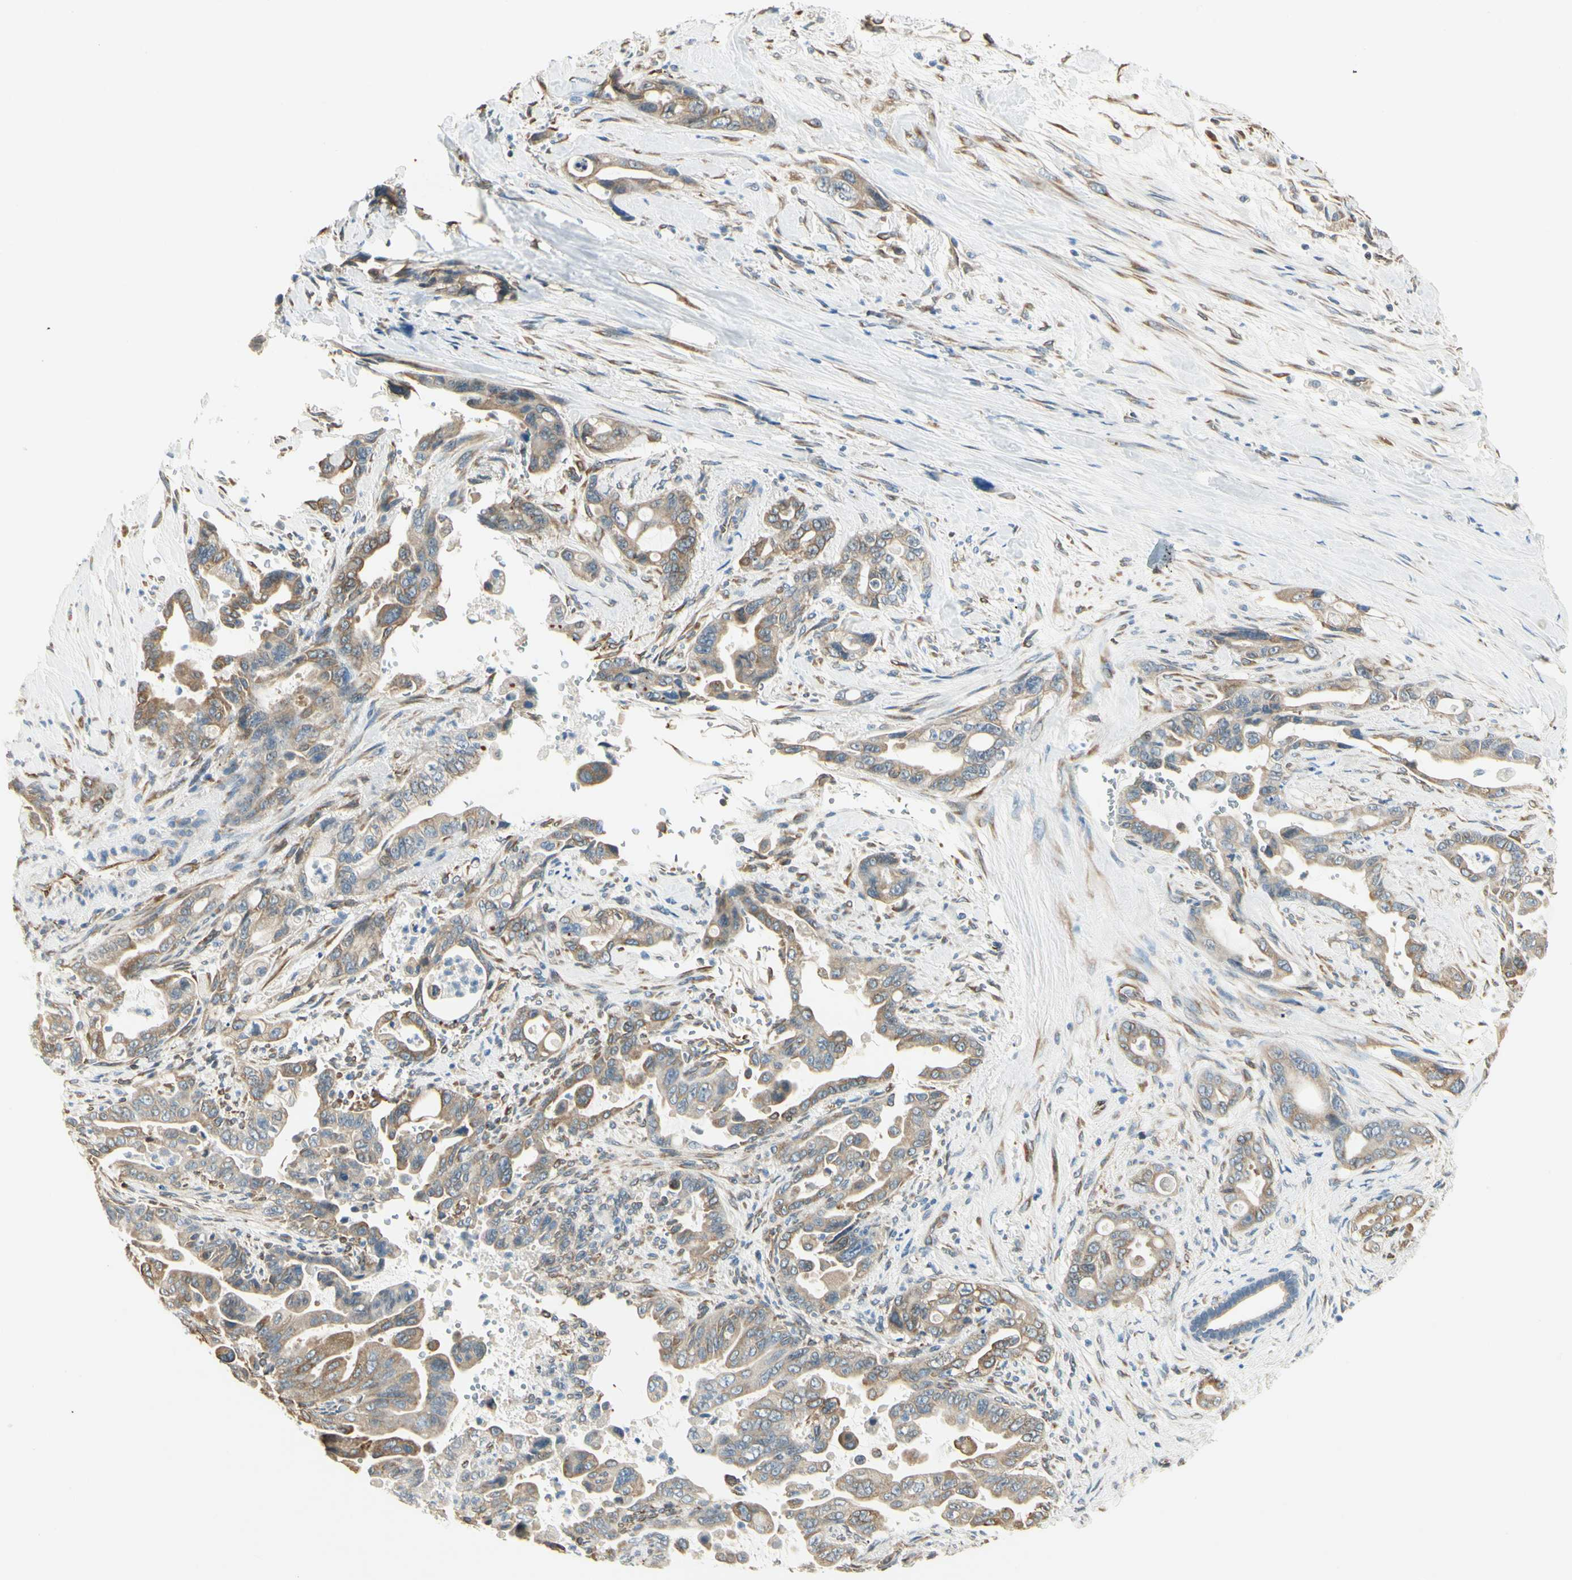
{"staining": {"intensity": "weak", "quantity": ">75%", "location": "cytoplasmic/membranous"}, "tissue": "pancreatic cancer", "cell_type": "Tumor cells", "image_type": "cancer", "snomed": [{"axis": "morphology", "description": "Adenocarcinoma, NOS"}, {"axis": "topography", "description": "Pancreas"}], "caption": "Pancreatic cancer stained with a brown dye exhibits weak cytoplasmic/membranous positive staining in approximately >75% of tumor cells.", "gene": "IGDCC4", "patient": {"sex": "male", "age": 70}}